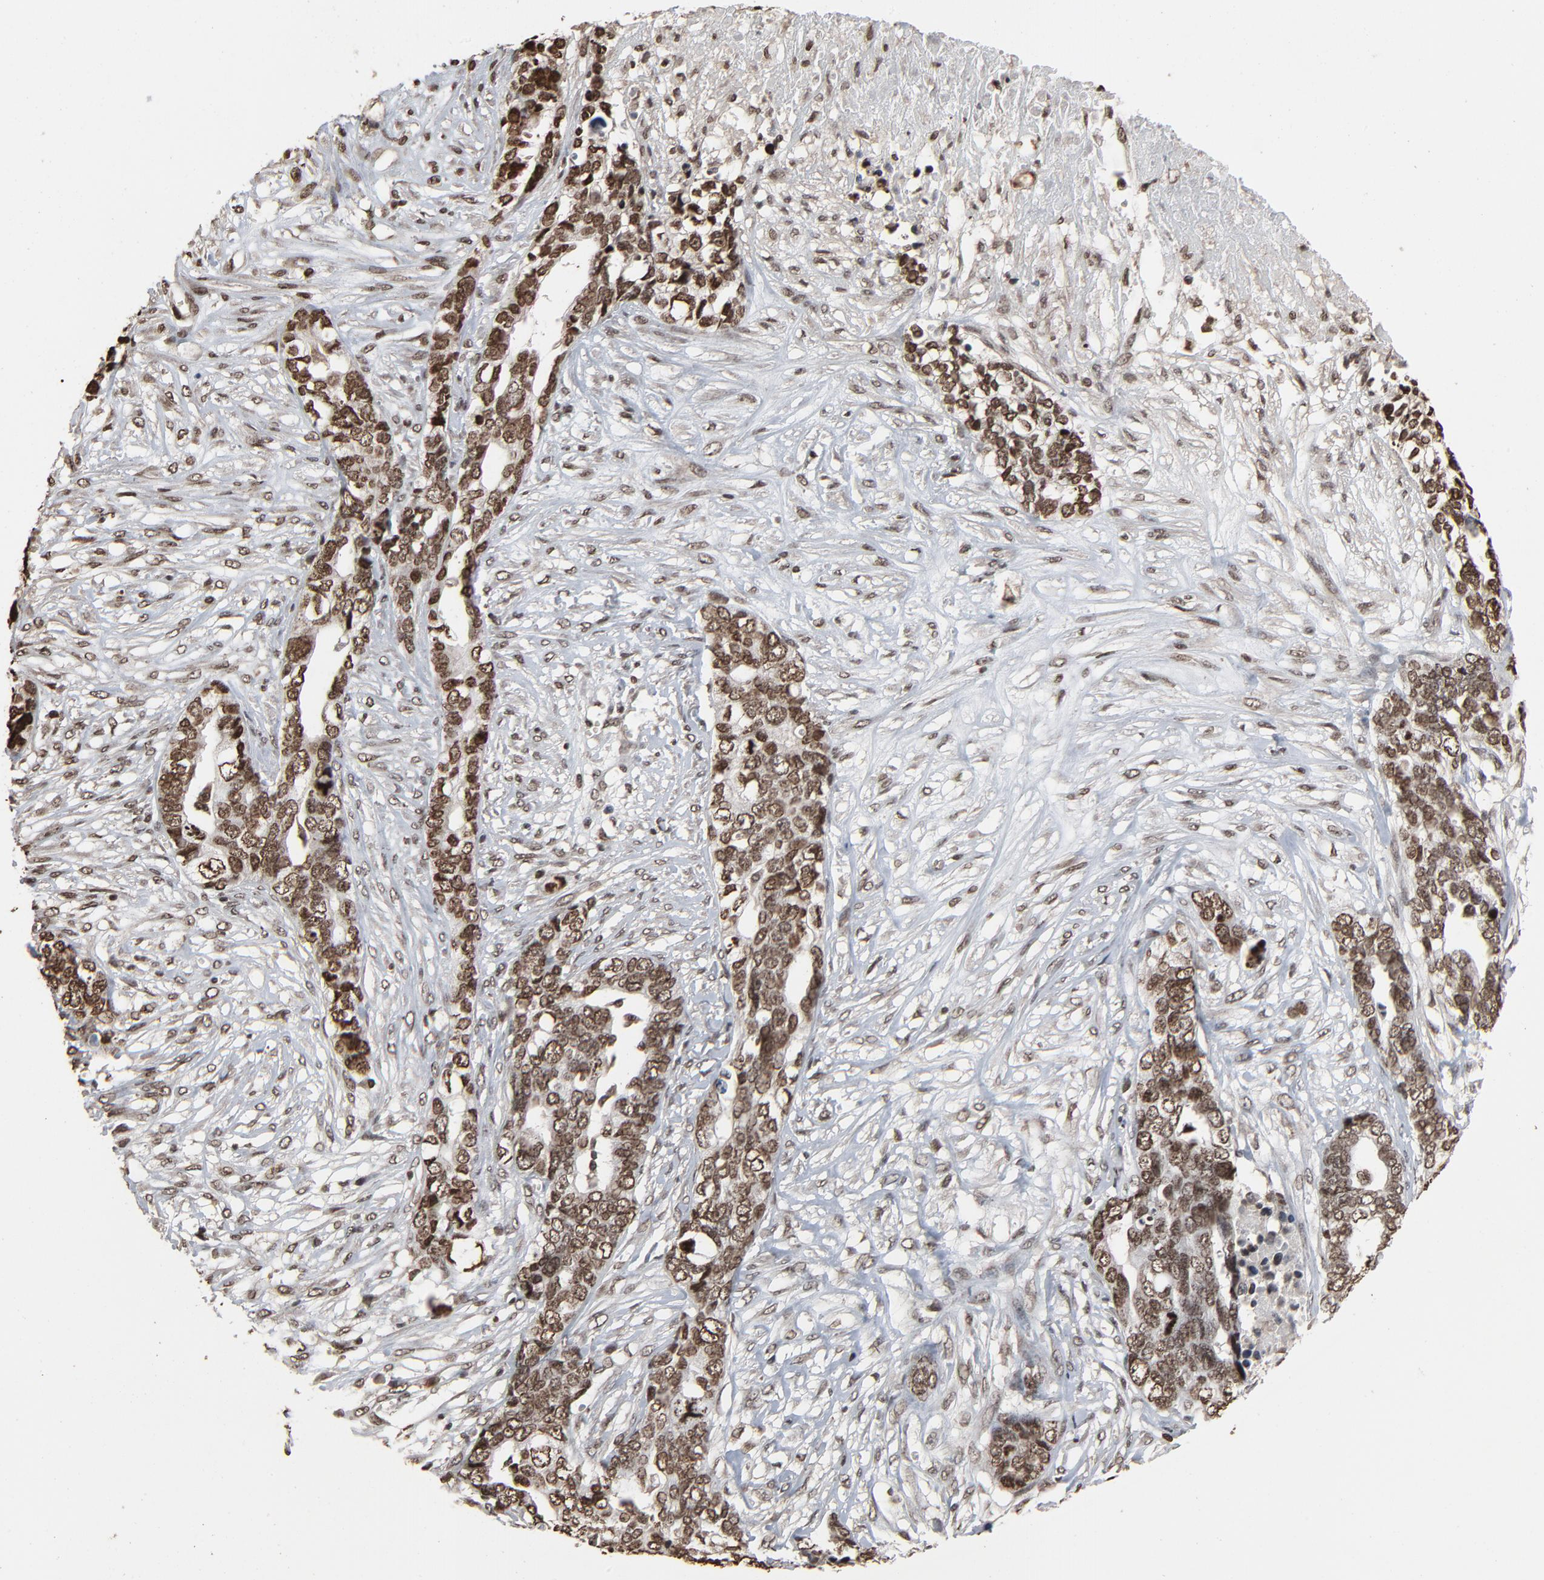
{"staining": {"intensity": "strong", "quantity": ">75%", "location": "nuclear"}, "tissue": "ovarian cancer", "cell_type": "Tumor cells", "image_type": "cancer", "snomed": [{"axis": "morphology", "description": "Normal tissue, NOS"}, {"axis": "morphology", "description": "Cystadenocarcinoma, serous, NOS"}, {"axis": "topography", "description": "Fallopian tube"}, {"axis": "topography", "description": "Ovary"}], "caption": "Immunohistochemistry (IHC) of ovarian cancer (serous cystadenocarcinoma) demonstrates high levels of strong nuclear staining in about >75% of tumor cells. Using DAB (brown) and hematoxylin (blue) stains, captured at high magnification using brightfield microscopy.", "gene": "RPS6KA3", "patient": {"sex": "female", "age": 56}}